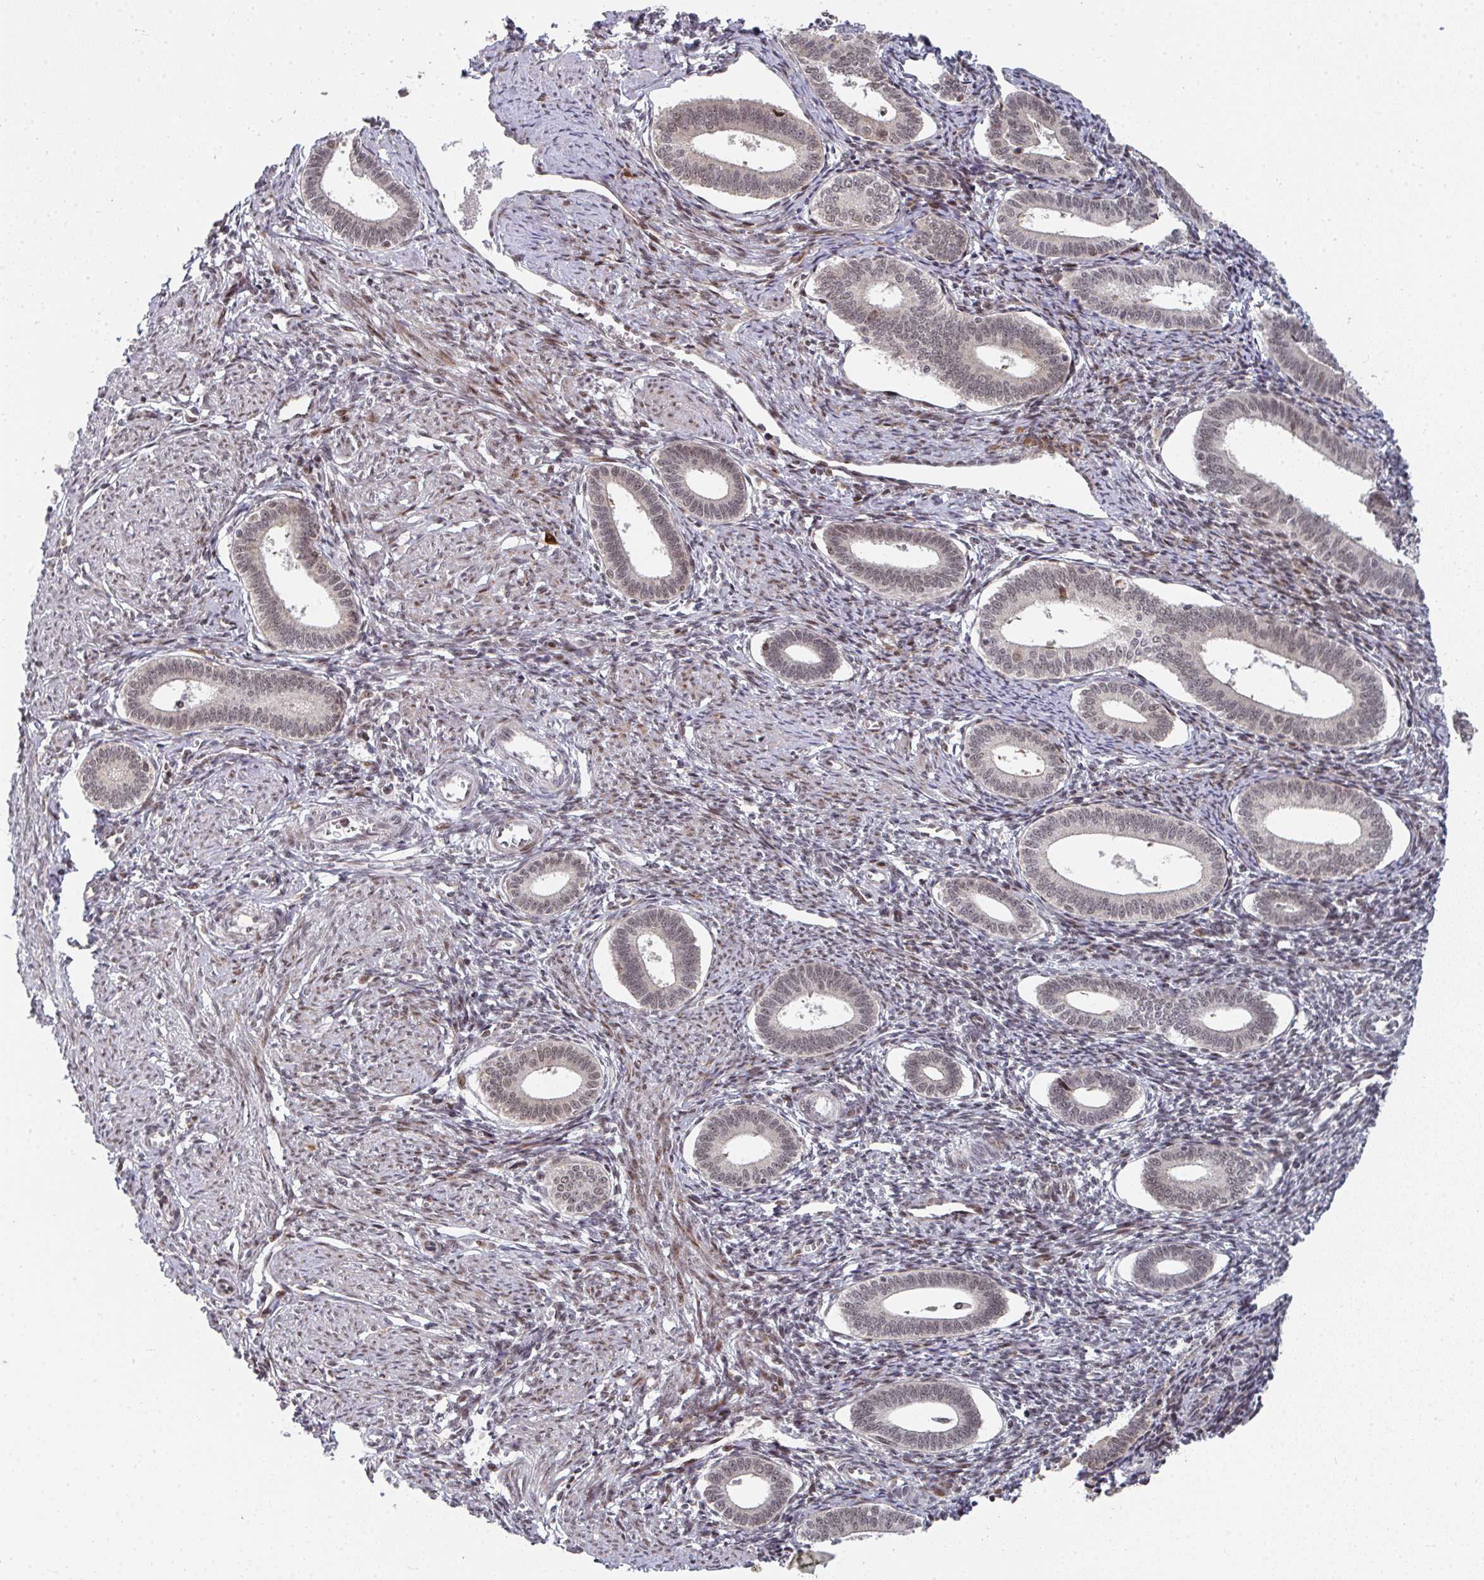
{"staining": {"intensity": "moderate", "quantity": "25%-75%", "location": "nuclear"}, "tissue": "endometrium", "cell_type": "Cells in endometrial stroma", "image_type": "normal", "snomed": [{"axis": "morphology", "description": "Normal tissue, NOS"}, {"axis": "topography", "description": "Endometrium"}], "caption": "An immunohistochemistry (IHC) micrograph of unremarkable tissue is shown. Protein staining in brown shows moderate nuclear positivity in endometrium within cells in endometrial stroma.", "gene": "RBBP5", "patient": {"sex": "female", "age": 41}}